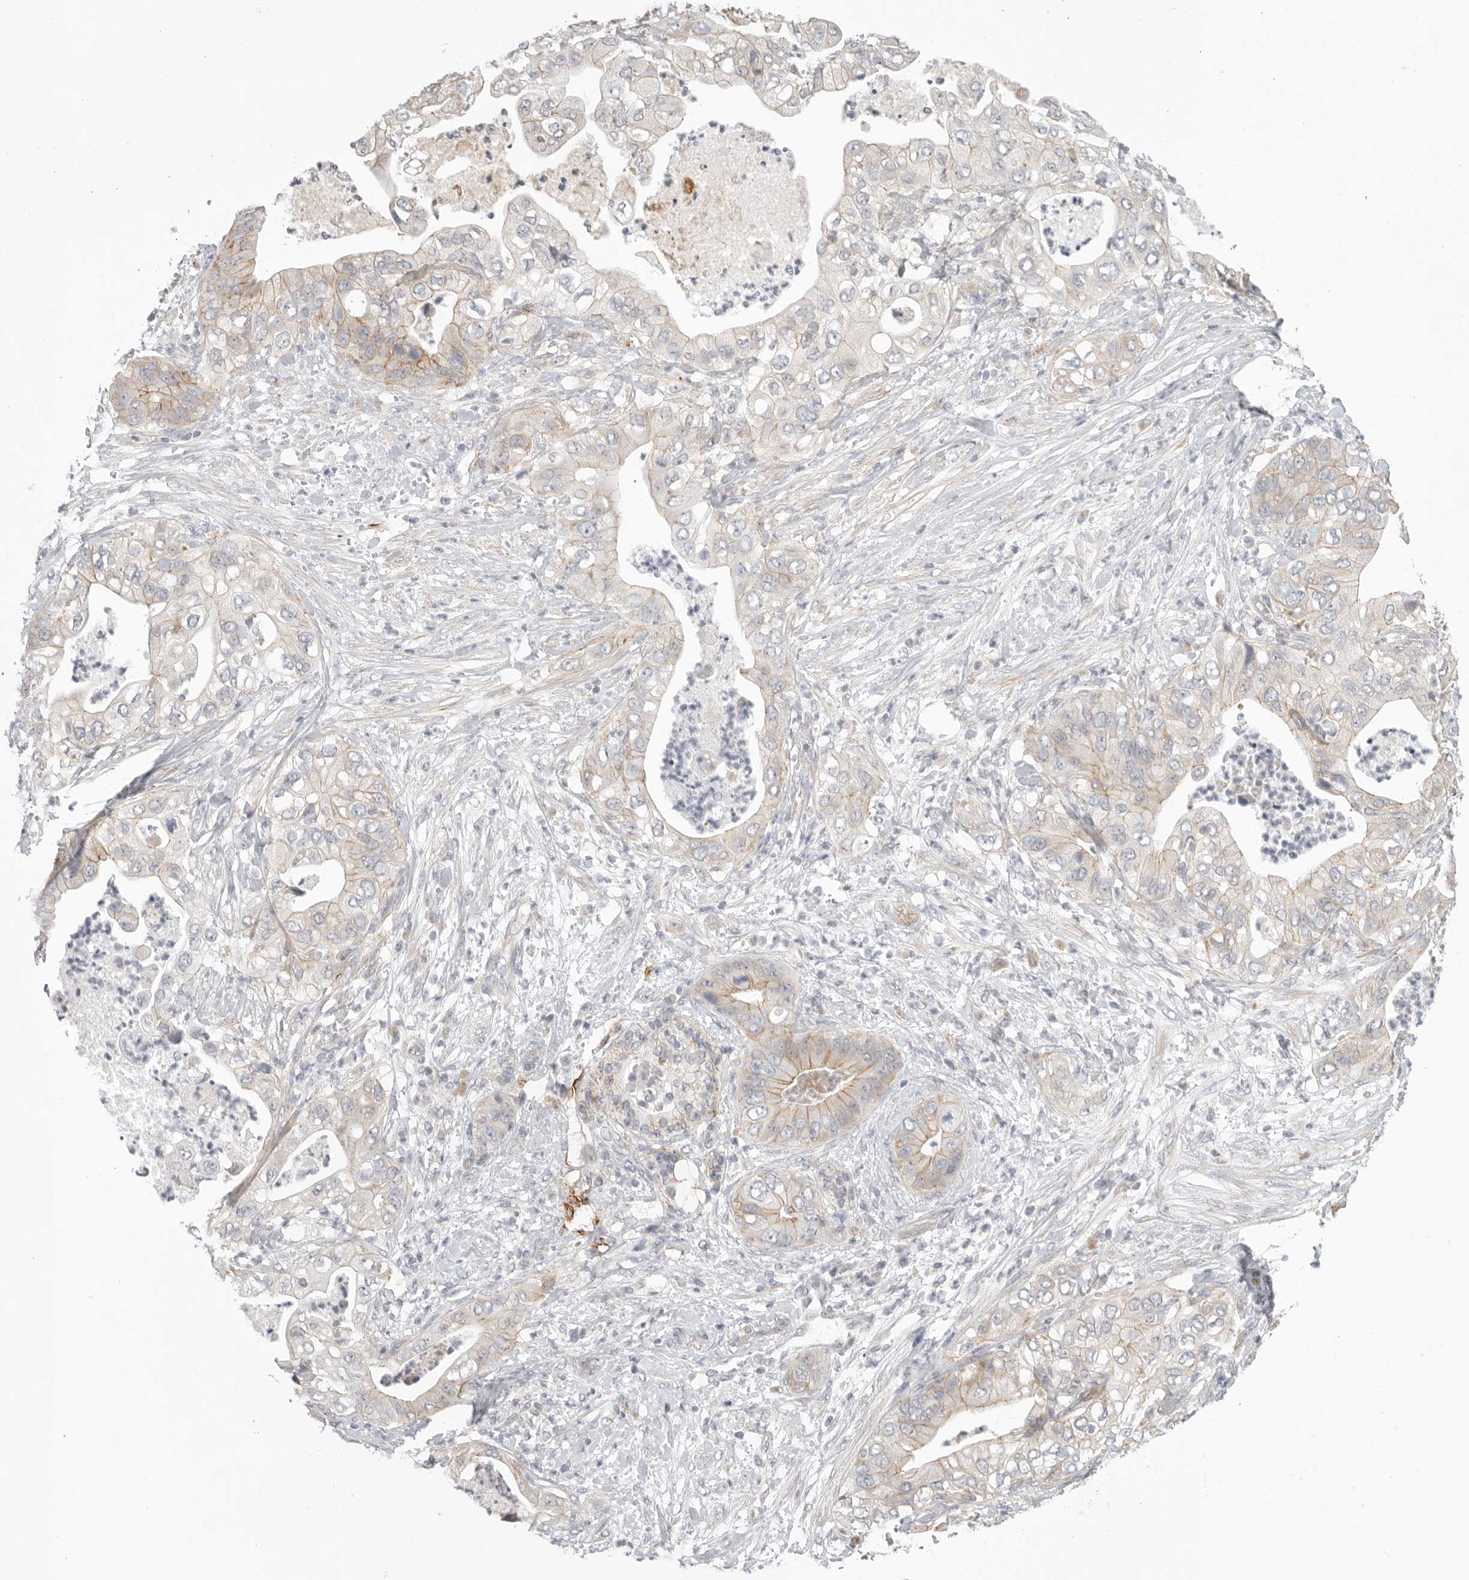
{"staining": {"intensity": "weak", "quantity": "<25%", "location": "cytoplasmic/membranous"}, "tissue": "pancreatic cancer", "cell_type": "Tumor cells", "image_type": "cancer", "snomed": [{"axis": "morphology", "description": "Adenocarcinoma, NOS"}, {"axis": "topography", "description": "Pancreas"}], "caption": "An immunohistochemistry (IHC) histopathology image of adenocarcinoma (pancreatic) is shown. There is no staining in tumor cells of adenocarcinoma (pancreatic). (DAB (3,3'-diaminobenzidine) immunohistochemistry visualized using brightfield microscopy, high magnification).", "gene": "STAB2", "patient": {"sex": "female", "age": 78}}